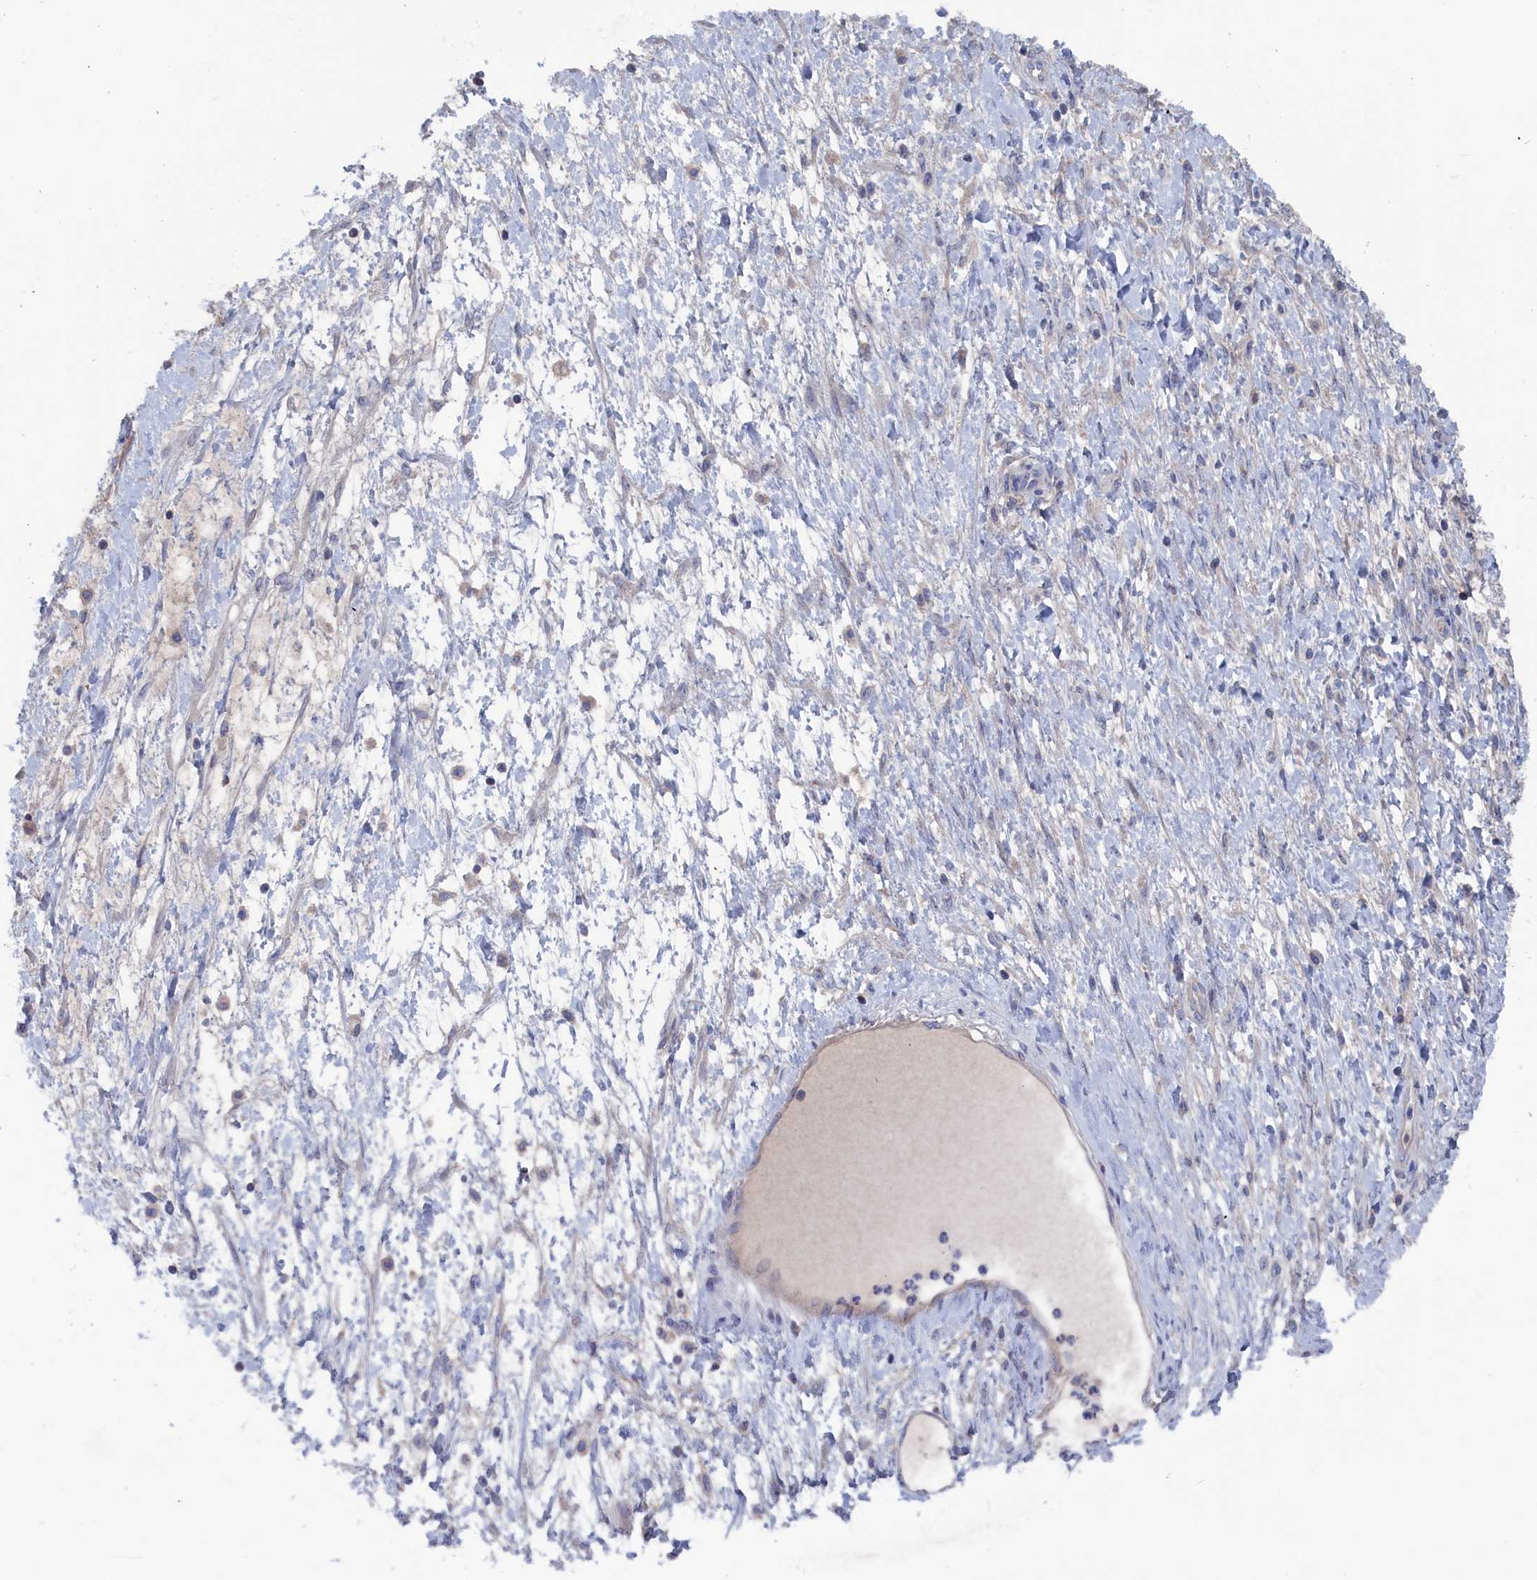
{"staining": {"intensity": "negative", "quantity": "none", "location": "none"}, "tissue": "ovarian cancer", "cell_type": "Tumor cells", "image_type": "cancer", "snomed": [{"axis": "morphology", "description": "Cystadenocarcinoma, serous, NOS"}, {"axis": "topography", "description": "Ovary"}], "caption": "Tumor cells are negative for protein expression in human ovarian serous cystadenocarcinoma.", "gene": "CEND1", "patient": {"sex": "female", "age": 54}}